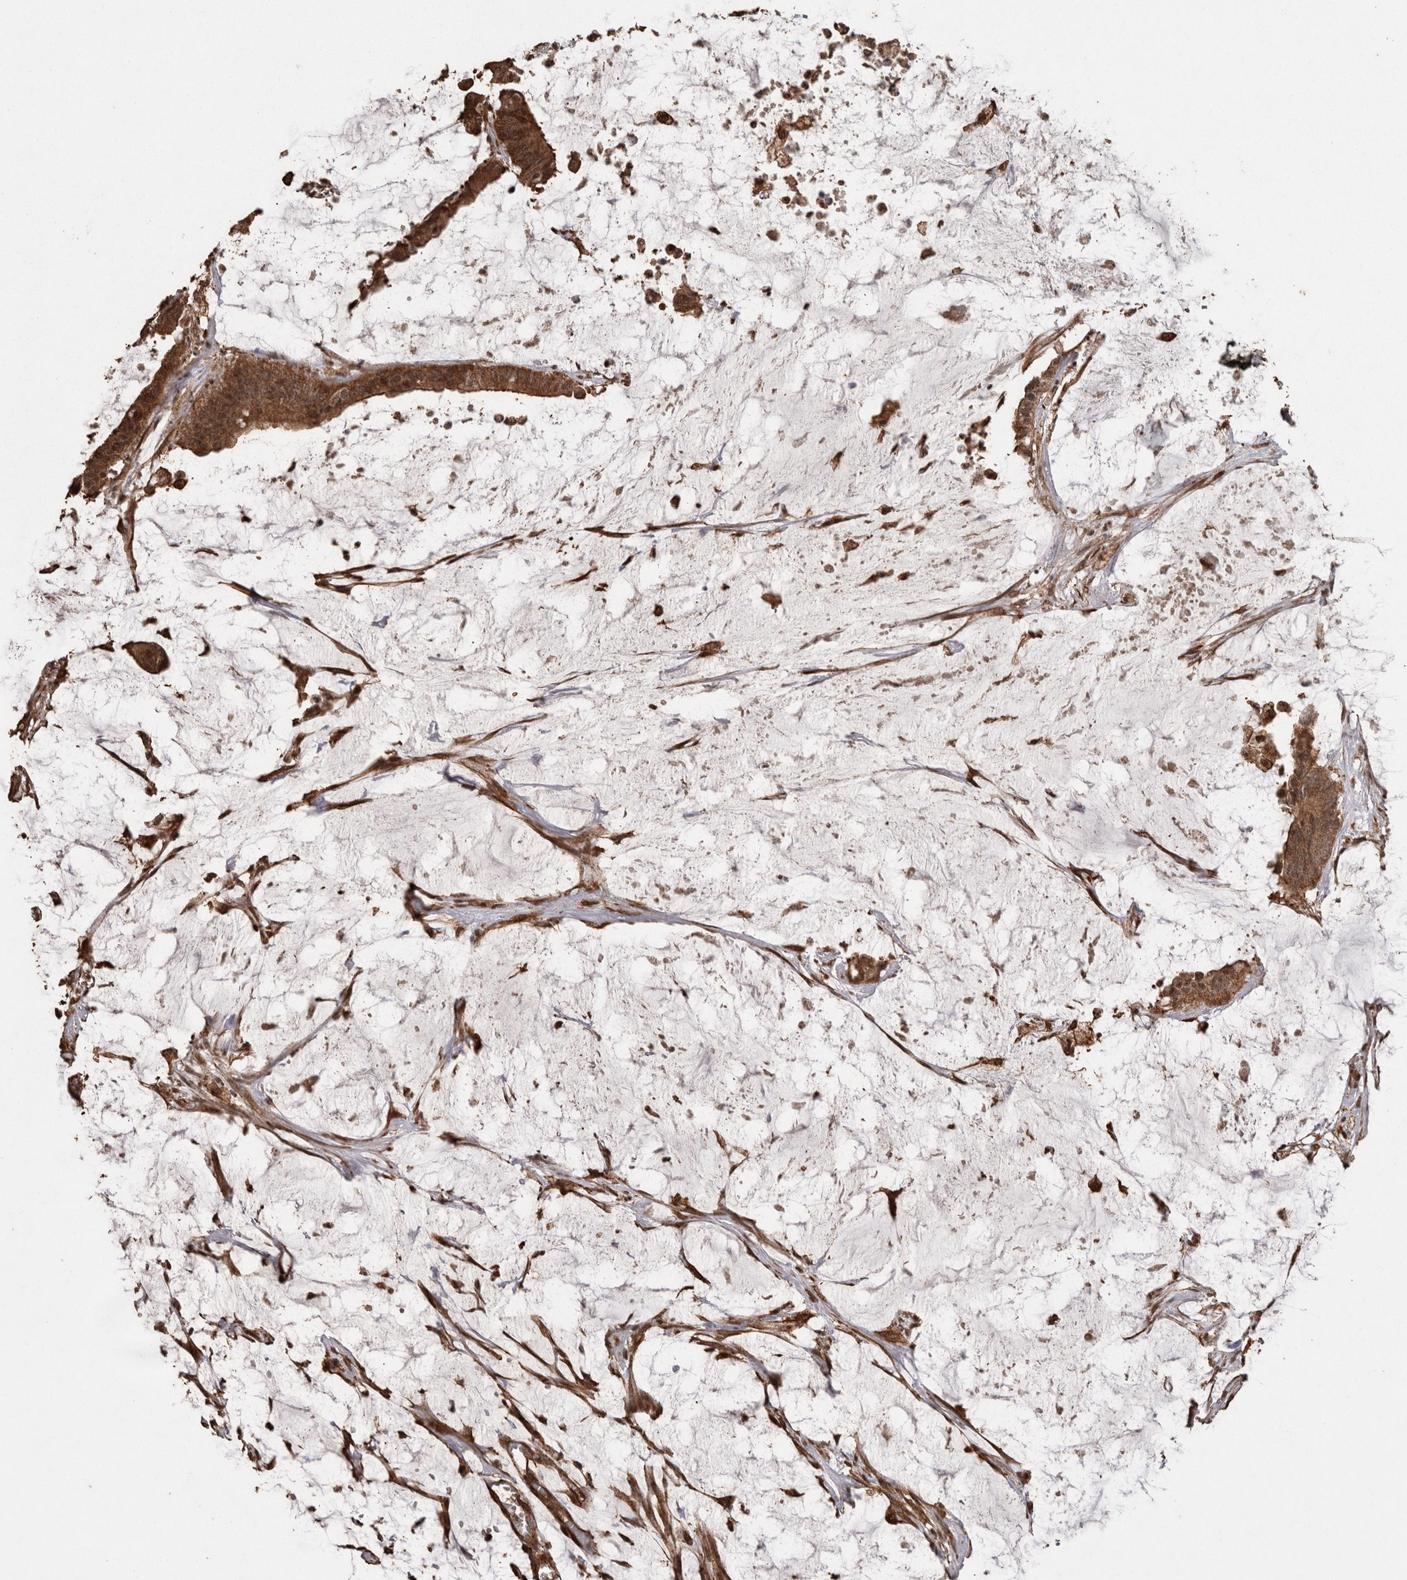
{"staining": {"intensity": "strong", "quantity": ">75%", "location": "cytoplasmic/membranous"}, "tissue": "colorectal cancer", "cell_type": "Tumor cells", "image_type": "cancer", "snomed": [{"axis": "morphology", "description": "Adenocarcinoma, NOS"}, {"axis": "topography", "description": "Rectum"}], "caption": "This is a photomicrograph of IHC staining of colorectal cancer (adenocarcinoma), which shows strong expression in the cytoplasmic/membranous of tumor cells.", "gene": "PINK1", "patient": {"sex": "female", "age": 66}}